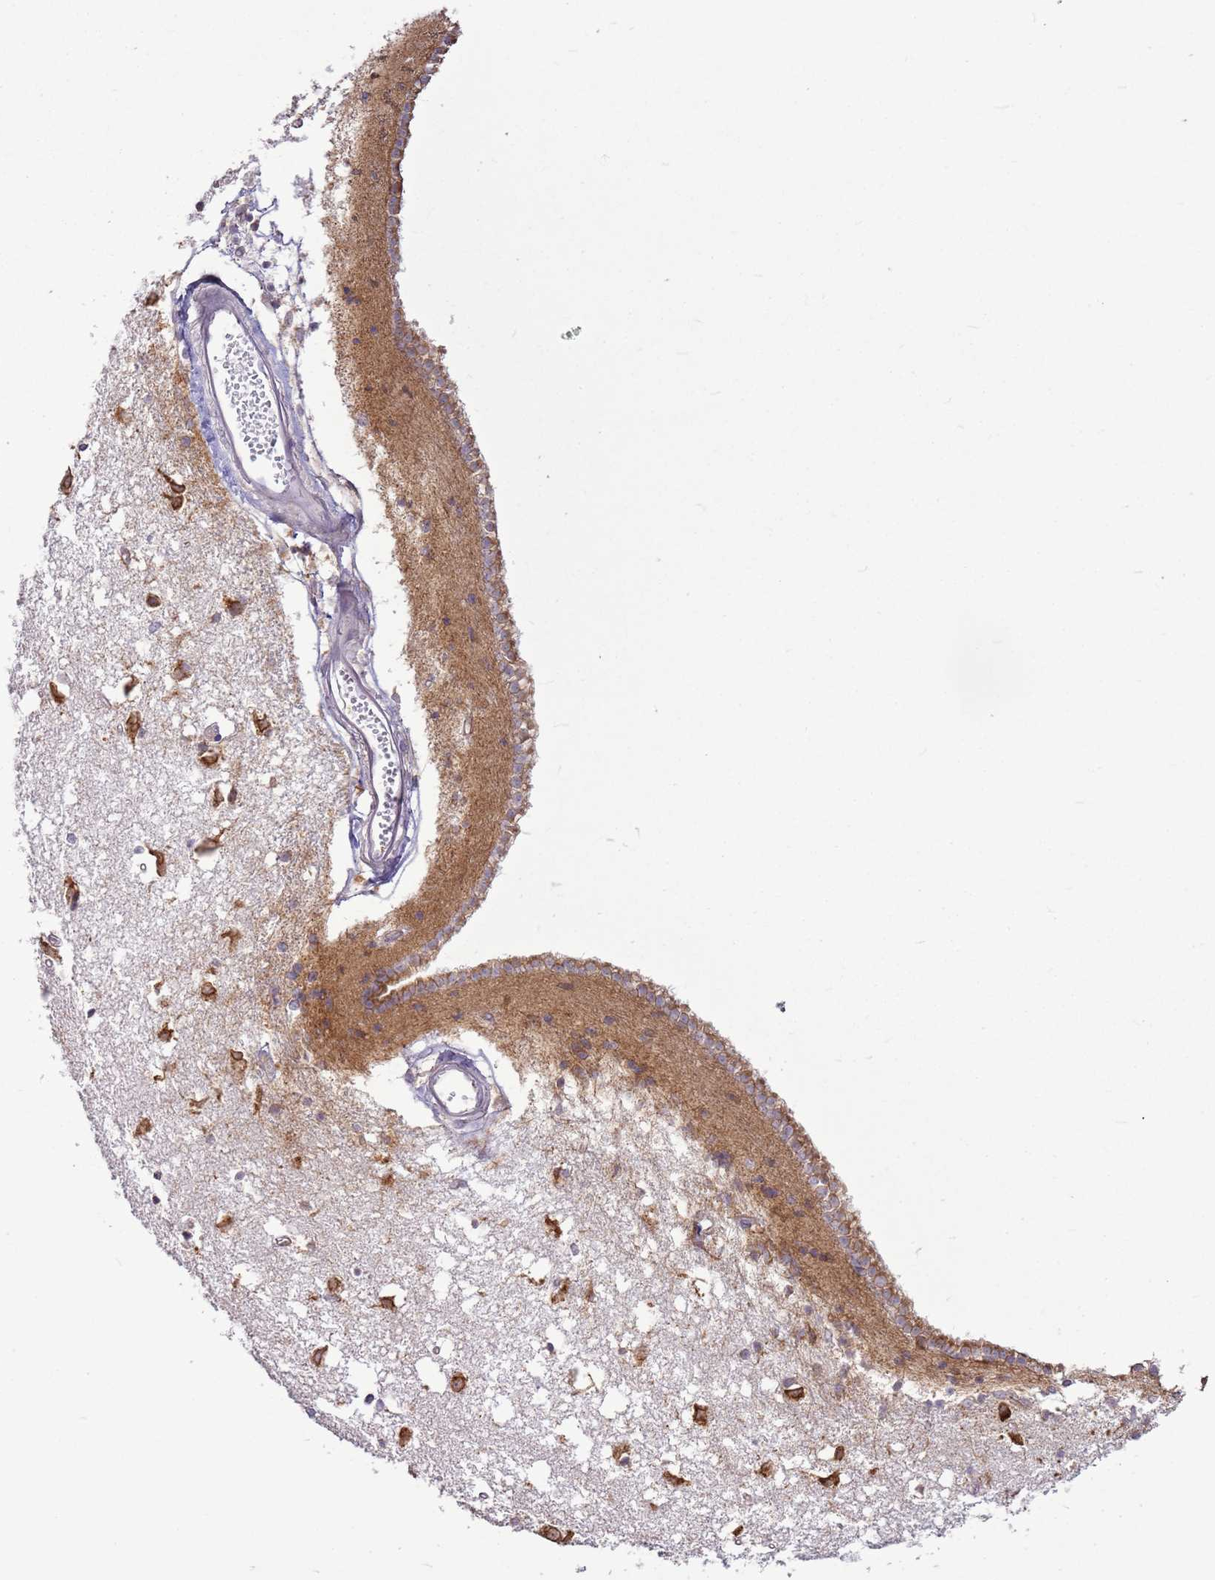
{"staining": {"intensity": "moderate", "quantity": "<25%", "location": "cytoplasmic/membranous"}, "tissue": "caudate", "cell_type": "Glial cells", "image_type": "normal", "snomed": [{"axis": "morphology", "description": "Normal tissue, NOS"}, {"axis": "topography", "description": "Lateral ventricle wall"}], "caption": "Glial cells exhibit low levels of moderate cytoplasmic/membranous staining in approximately <25% of cells in normal human caudate.", "gene": "TMED10", "patient": {"sex": "male", "age": 45}}